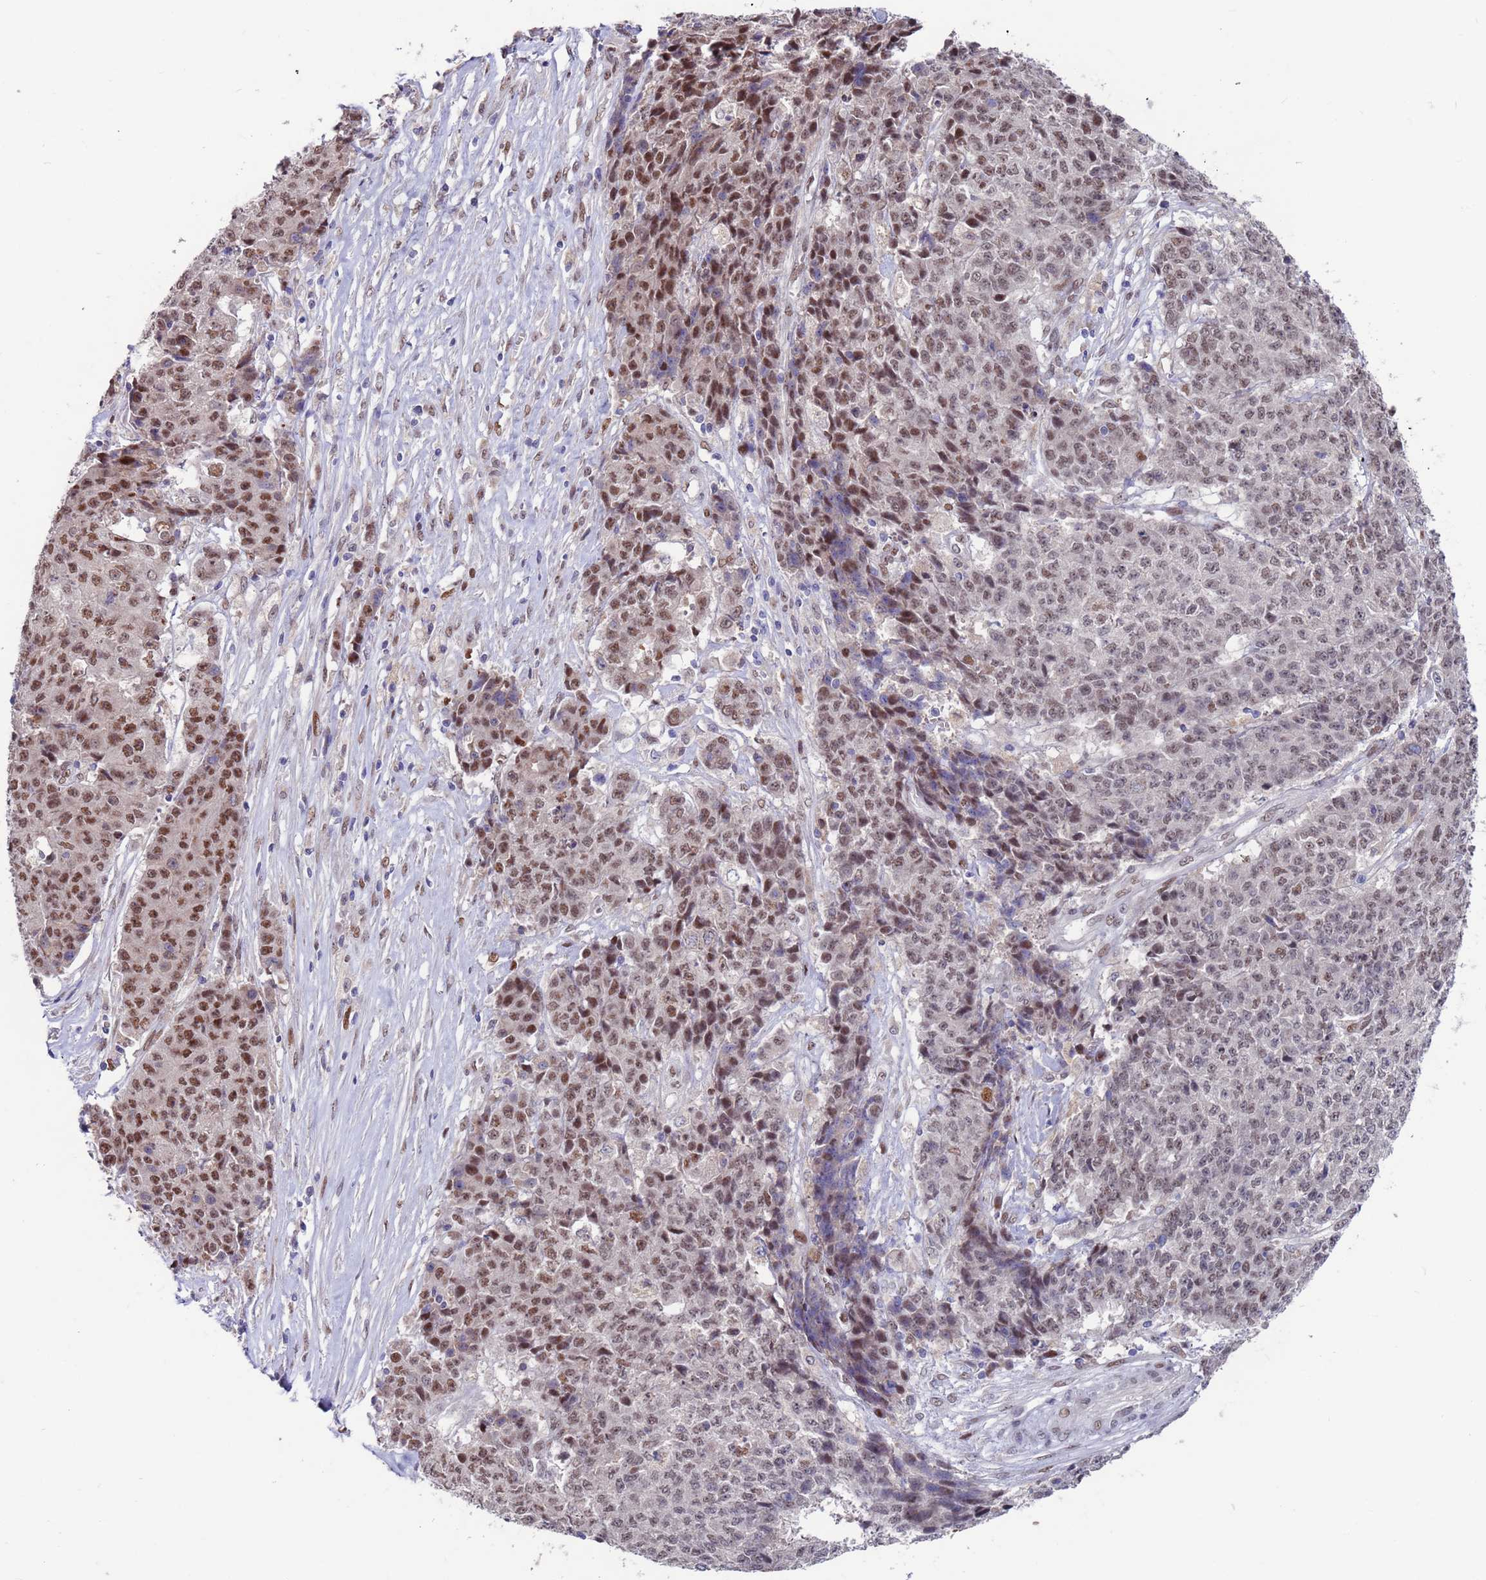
{"staining": {"intensity": "moderate", "quantity": ">75%", "location": "nuclear"}, "tissue": "ovarian cancer", "cell_type": "Tumor cells", "image_type": "cancer", "snomed": [{"axis": "morphology", "description": "Carcinoma, endometroid"}, {"axis": "topography", "description": "Ovary"}], "caption": "Immunohistochemical staining of human ovarian endometroid carcinoma exhibits moderate nuclear protein positivity in approximately >75% of tumor cells.", "gene": "FBXO27", "patient": {"sex": "female", "age": 42}}